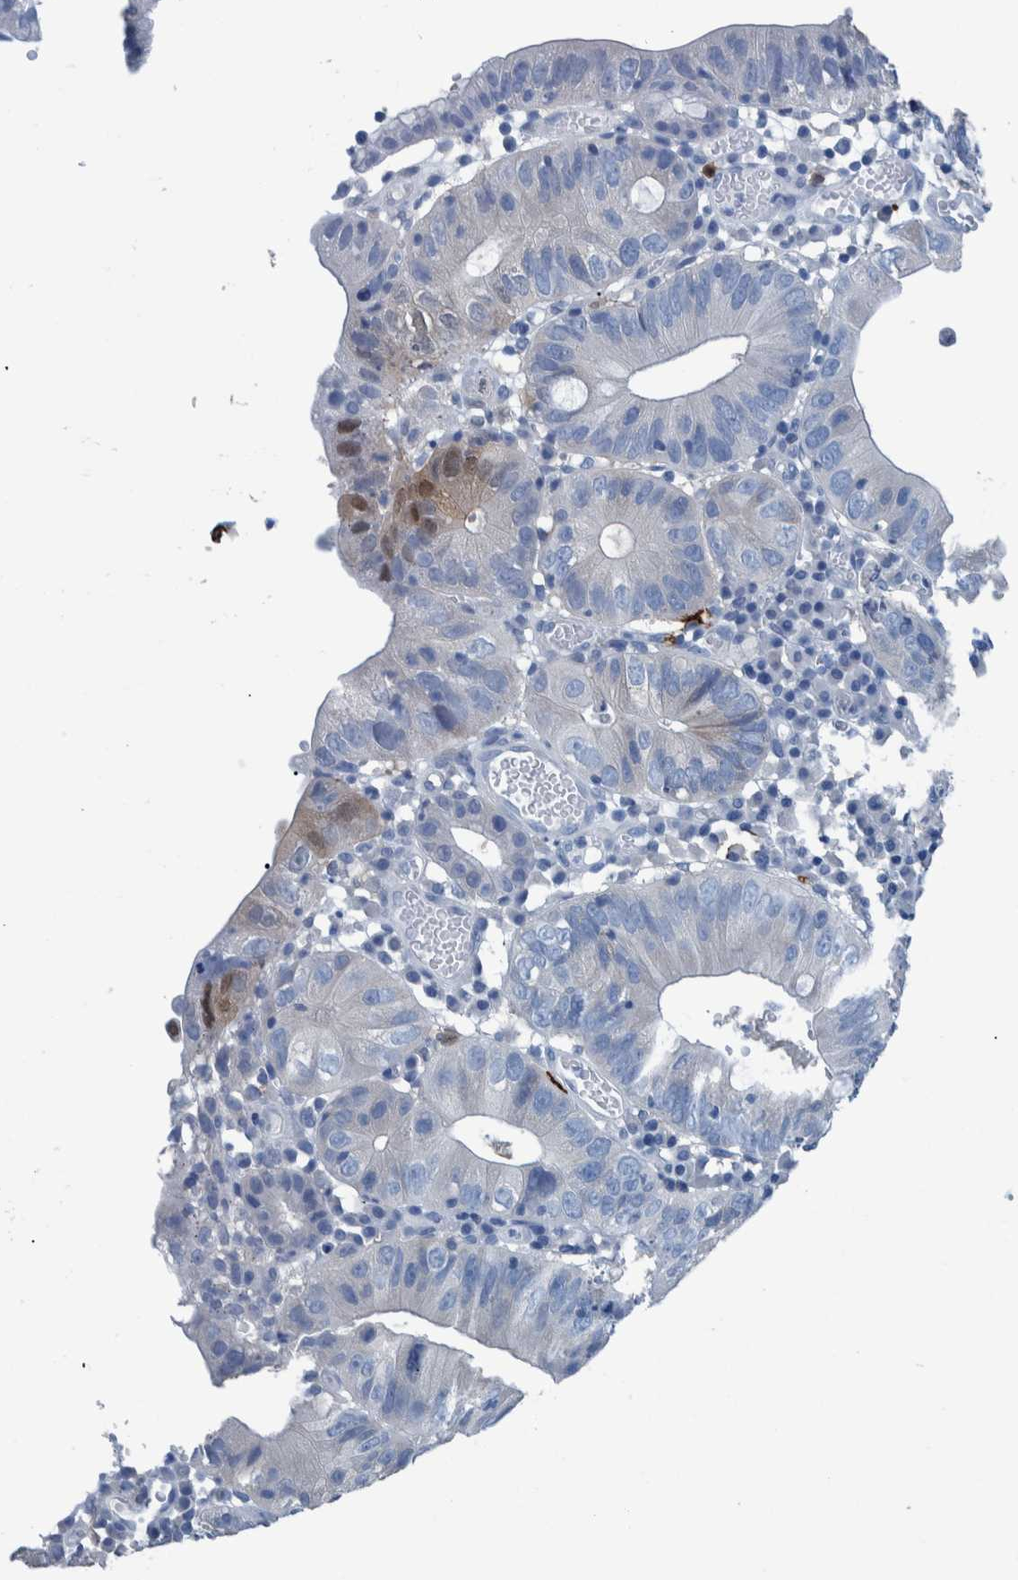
{"staining": {"intensity": "negative", "quantity": "none", "location": "none"}, "tissue": "stomach cancer", "cell_type": "Tumor cells", "image_type": "cancer", "snomed": [{"axis": "morphology", "description": "Adenocarcinoma, NOS"}, {"axis": "topography", "description": "Stomach"}], "caption": "The histopathology image demonstrates no significant staining in tumor cells of stomach cancer (adenocarcinoma). (DAB (3,3'-diaminobenzidine) IHC with hematoxylin counter stain).", "gene": "IDO1", "patient": {"sex": "male", "age": 59}}